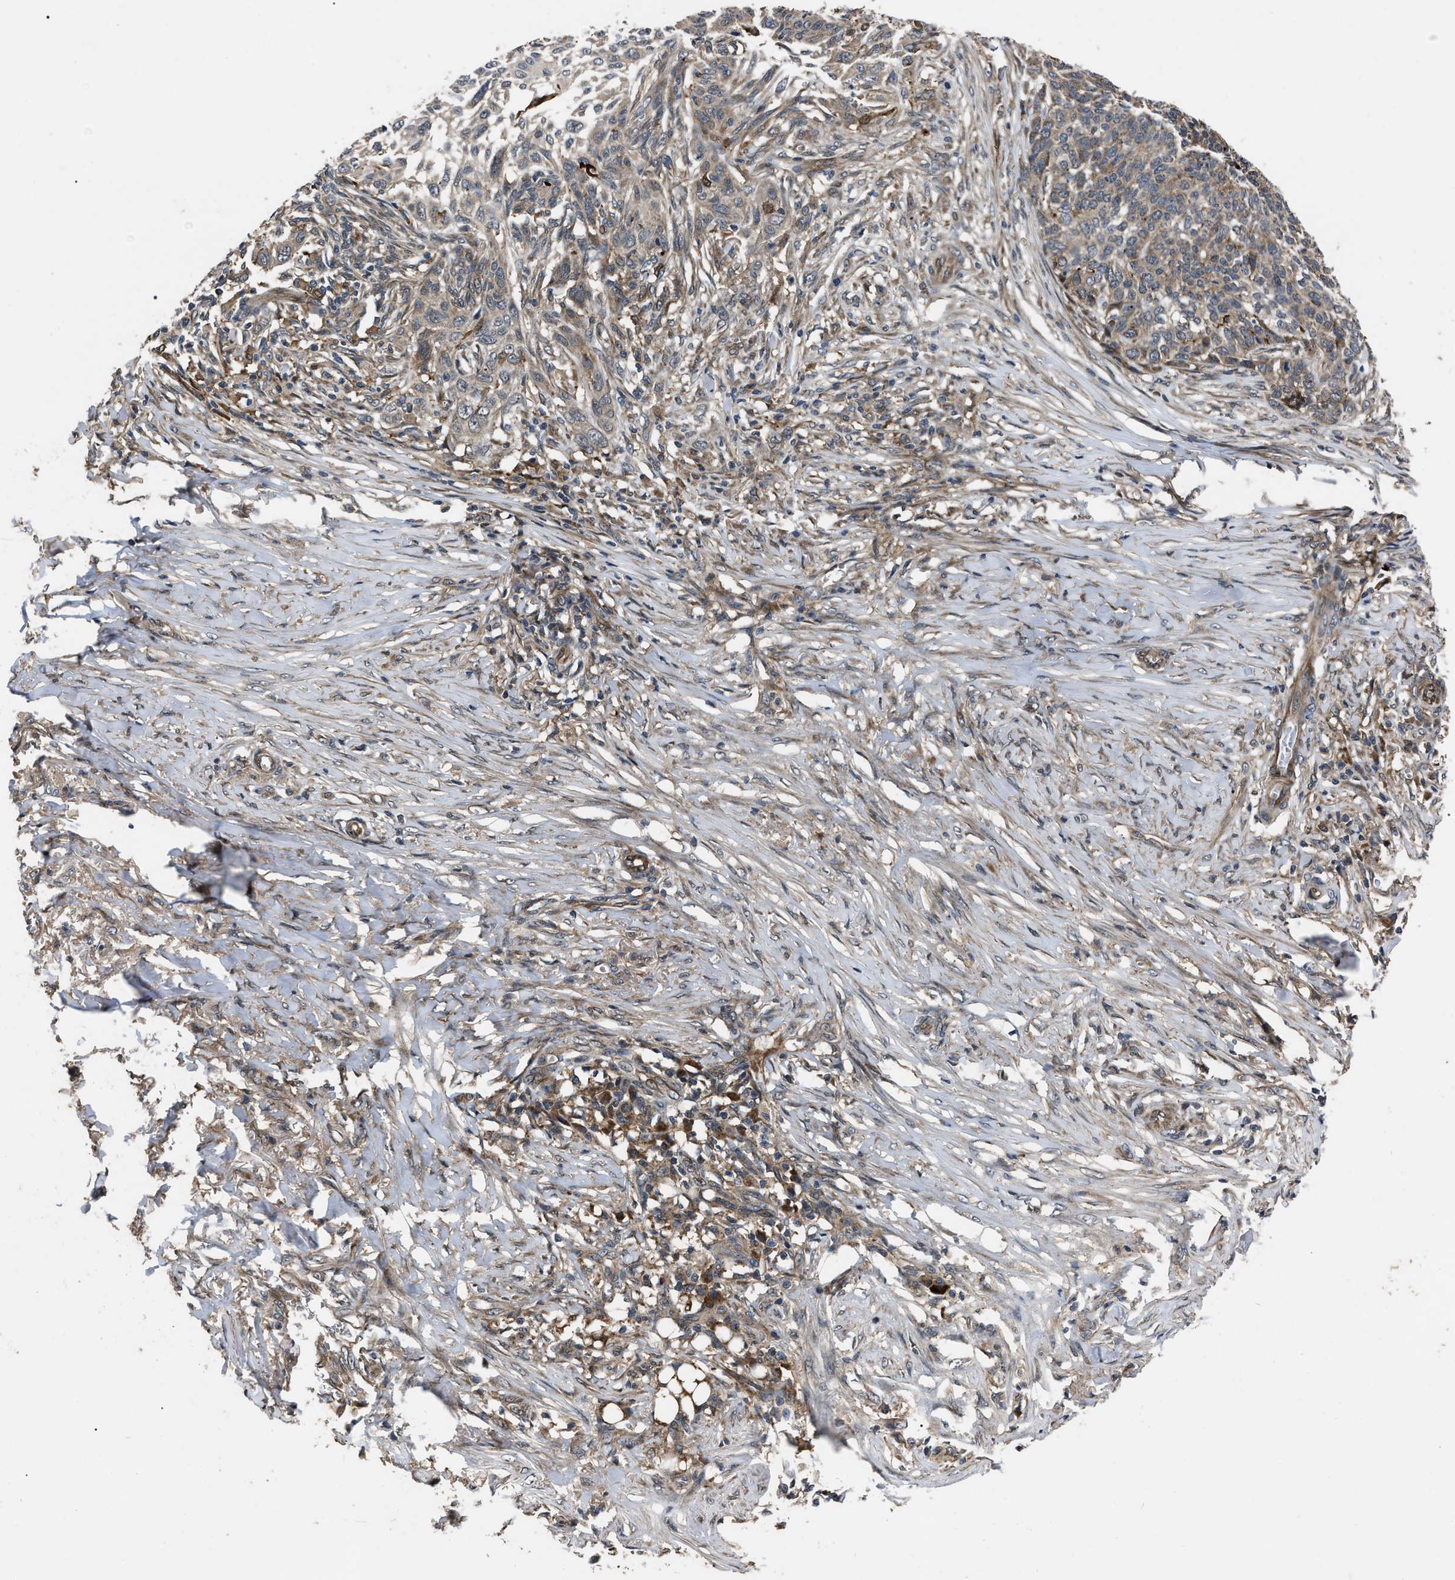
{"staining": {"intensity": "weak", "quantity": ">75%", "location": "cytoplasmic/membranous"}, "tissue": "skin cancer", "cell_type": "Tumor cells", "image_type": "cancer", "snomed": [{"axis": "morphology", "description": "Basal cell carcinoma"}, {"axis": "topography", "description": "Skin"}], "caption": "Skin cancer stained with DAB immunohistochemistry (IHC) displays low levels of weak cytoplasmic/membranous positivity in approximately >75% of tumor cells. (Brightfield microscopy of DAB IHC at high magnification).", "gene": "PPWD1", "patient": {"sex": "male", "age": 85}}